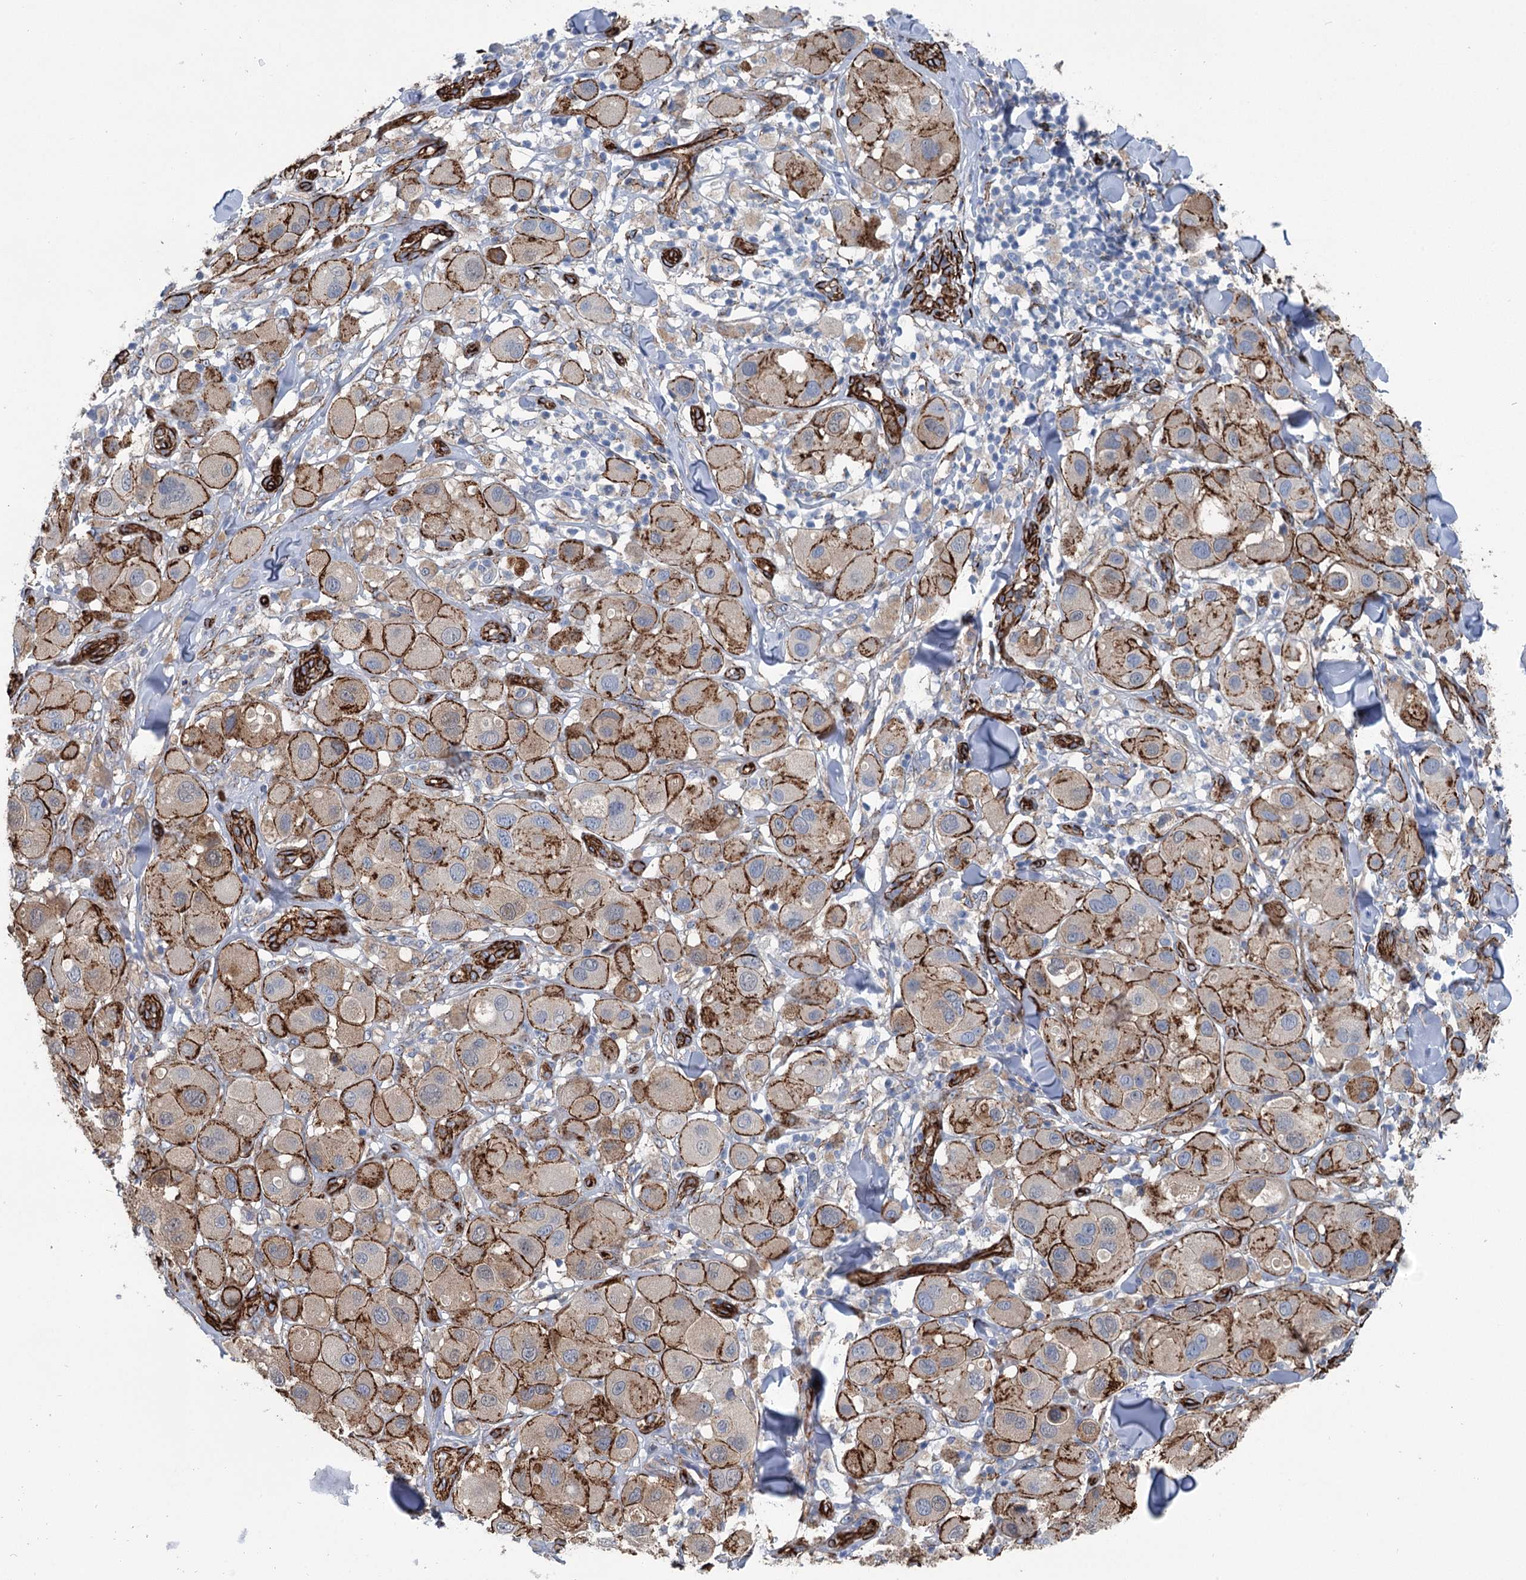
{"staining": {"intensity": "strong", "quantity": ">75%", "location": "cytoplasmic/membranous"}, "tissue": "melanoma", "cell_type": "Tumor cells", "image_type": "cancer", "snomed": [{"axis": "morphology", "description": "Malignant melanoma, Metastatic site"}, {"axis": "topography", "description": "Skin"}], "caption": "Protein expression by immunohistochemistry (IHC) shows strong cytoplasmic/membranous expression in about >75% of tumor cells in malignant melanoma (metastatic site).", "gene": "IQSEC1", "patient": {"sex": "male", "age": 41}}